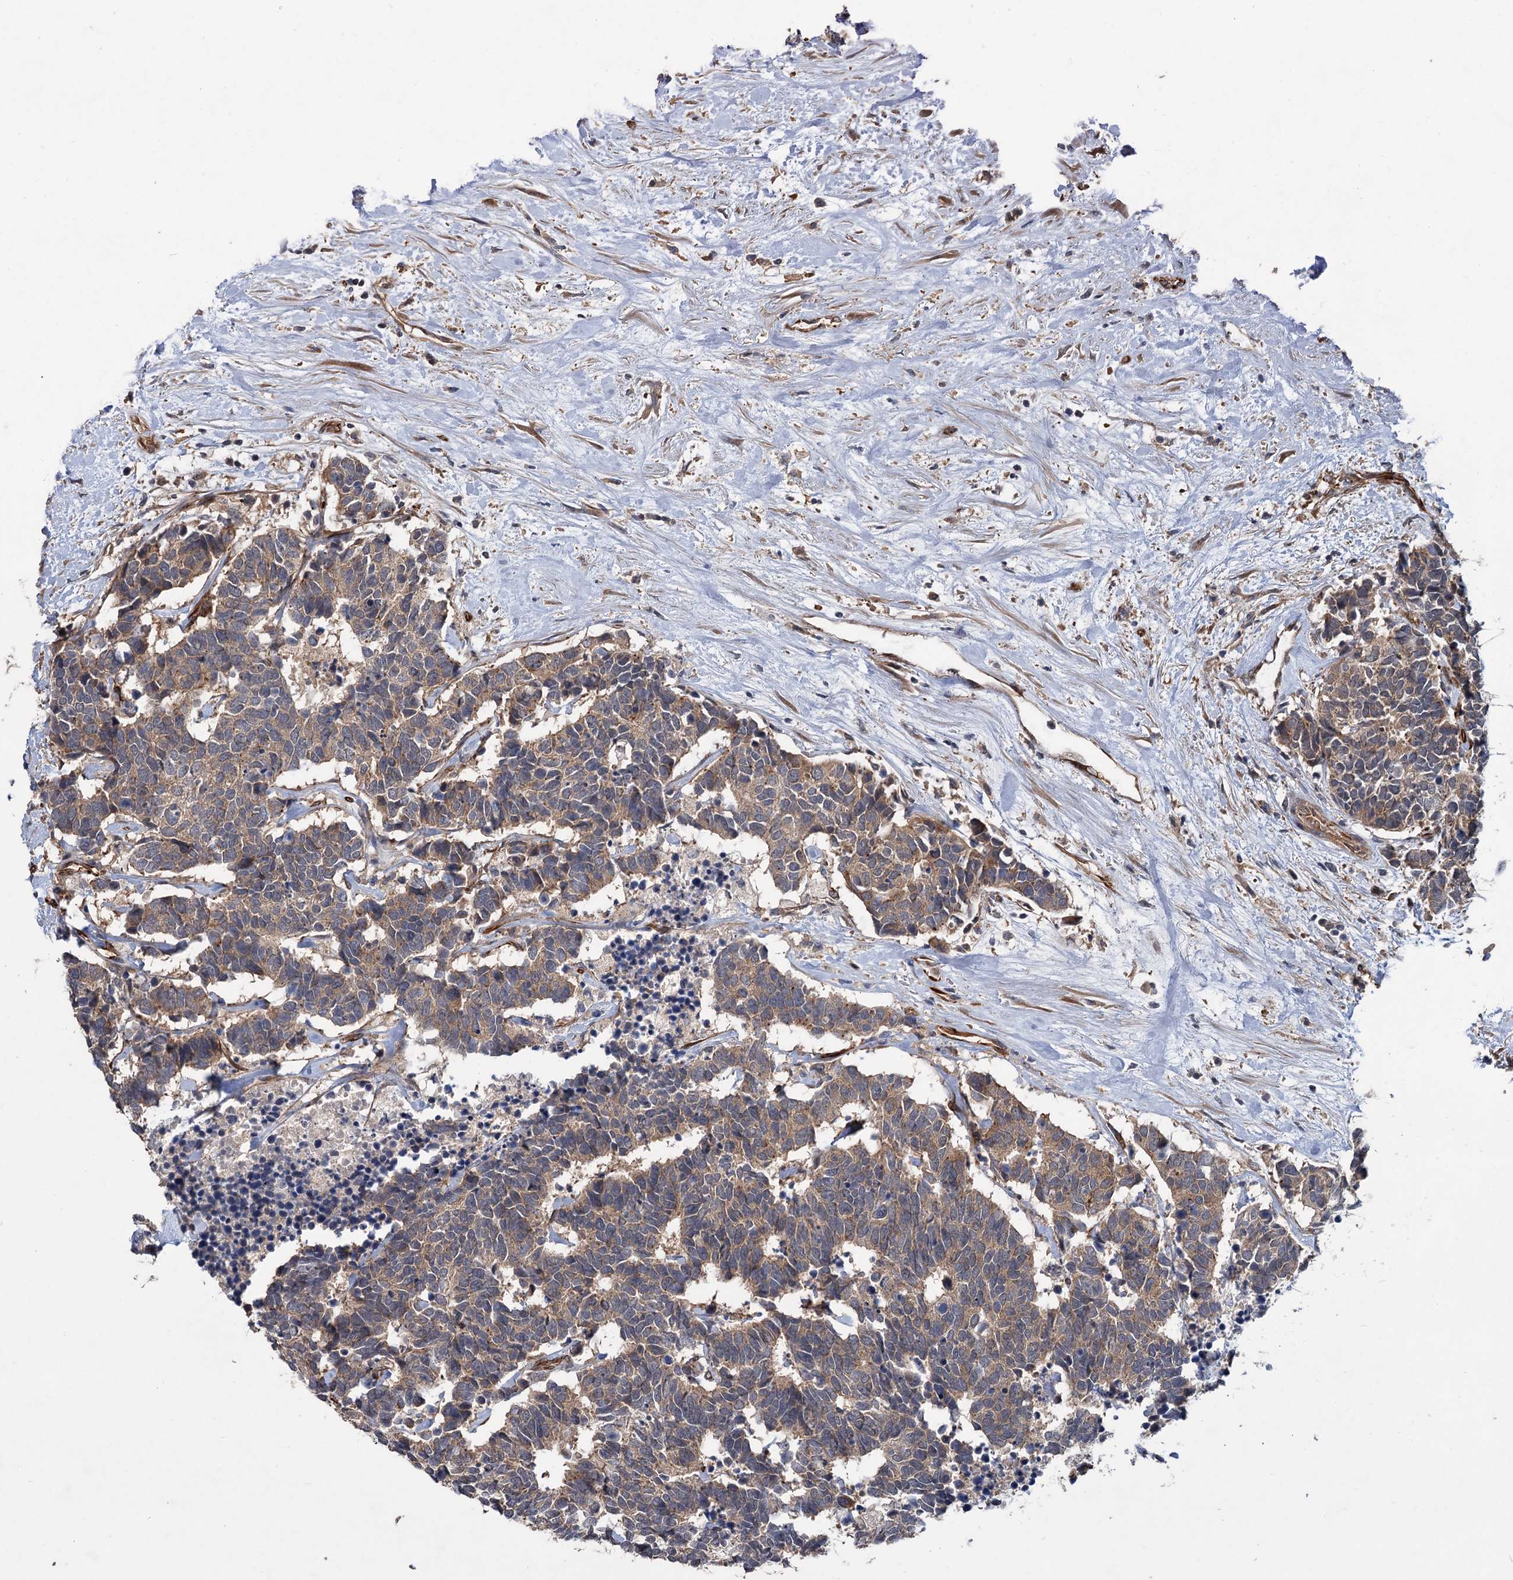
{"staining": {"intensity": "moderate", "quantity": ">75%", "location": "cytoplasmic/membranous"}, "tissue": "carcinoid", "cell_type": "Tumor cells", "image_type": "cancer", "snomed": [{"axis": "morphology", "description": "Carcinoma, NOS"}, {"axis": "morphology", "description": "Carcinoid, malignant, NOS"}, {"axis": "topography", "description": "Urinary bladder"}], "caption": "Immunohistochemistry (IHC) of malignant carcinoid shows medium levels of moderate cytoplasmic/membranous staining in about >75% of tumor cells.", "gene": "PKN2", "patient": {"sex": "male", "age": 57}}